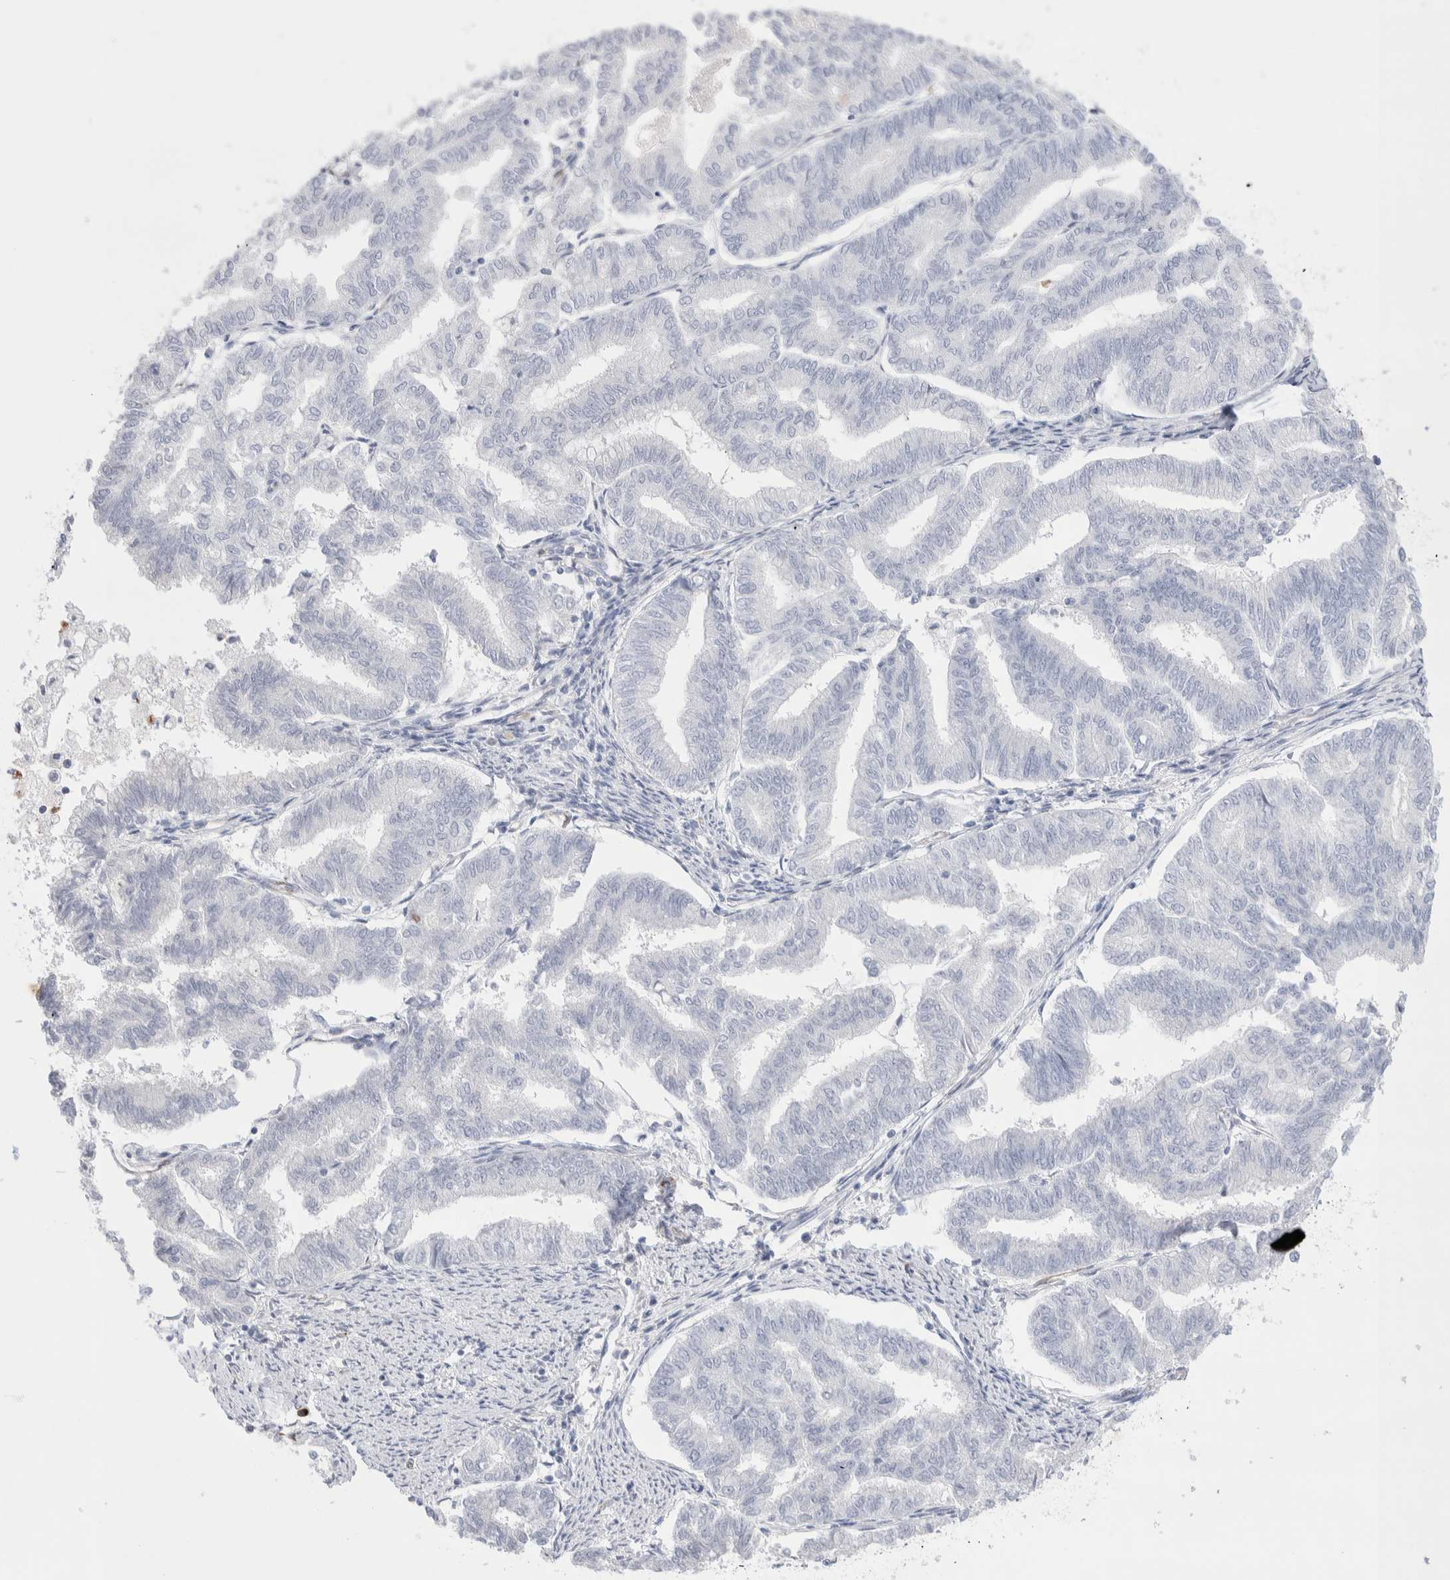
{"staining": {"intensity": "negative", "quantity": "none", "location": "none"}, "tissue": "endometrial cancer", "cell_type": "Tumor cells", "image_type": "cancer", "snomed": [{"axis": "morphology", "description": "Adenocarcinoma, NOS"}, {"axis": "topography", "description": "Endometrium"}], "caption": "Immunohistochemistry photomicrograph of neoplastic tissue: human endometrial cancer (adenocarcinoma) stained with DAB exhibits no significant protein staining in tumor cells.", "gene": "SEPTIN4", "patient": {"sex": "female", "age": 79}}